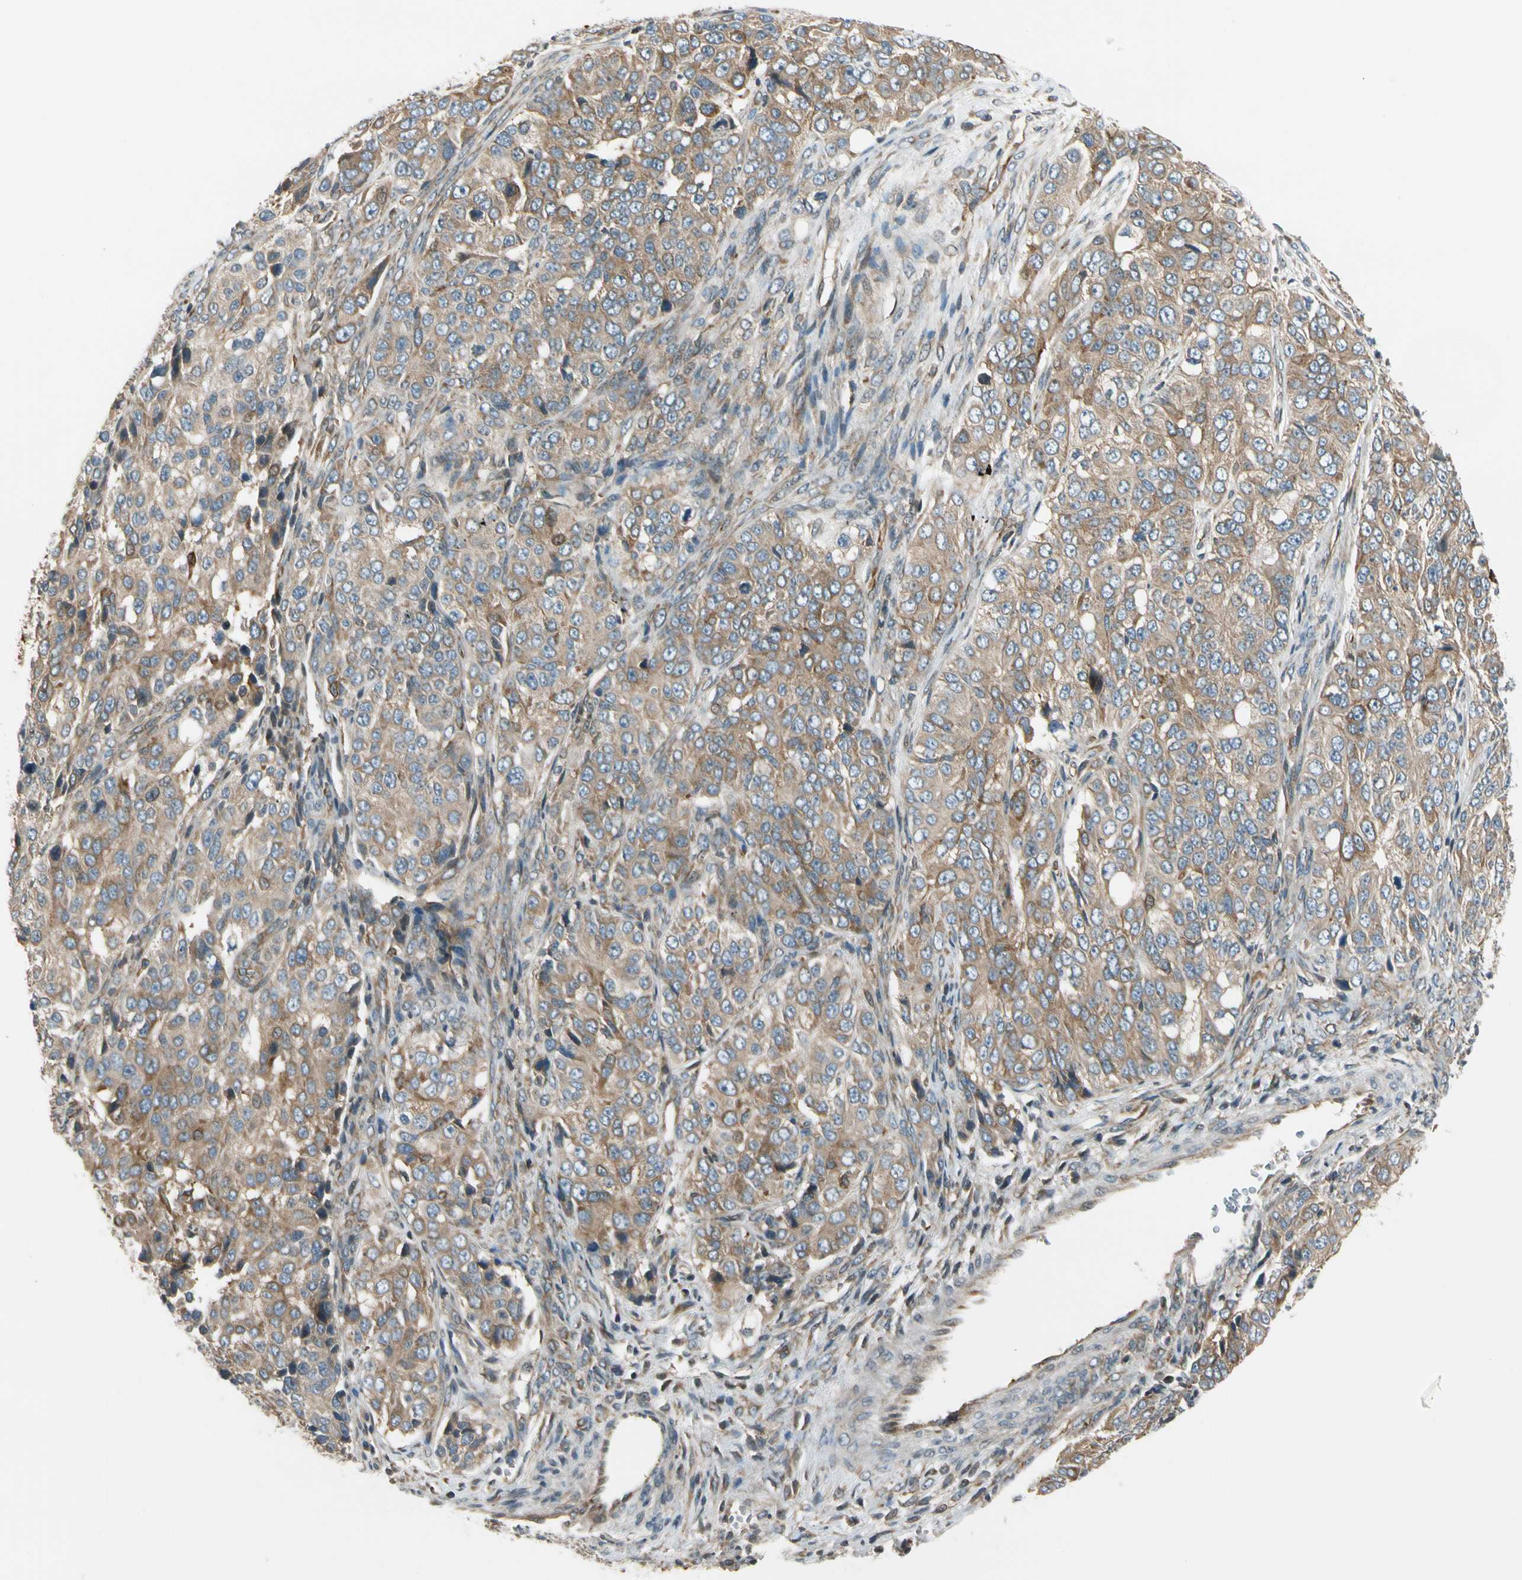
{"staining": {"intensity": "moderate", "quantity": ">75%", "location": "cytoplasmic/membranous"}, "tissue": "ovarian cancer", "cell_type": "Tumor cells", "image_type": "cancer", "snomed": [{"axis": "morphology", "description": "Carcinoma, endometroid"}, {"axis": "topography", "description": "Ovary"}], "caption": "The micrograph reveals immunohistochemical staining of ovarian cancer (endometroid carcinoma). There is moderate cytoplasmic/membranous positivity is present in approximately >75% of tumor cells.", "gene": "TRIO", "patient": {"sex": "female", "age": 51}}